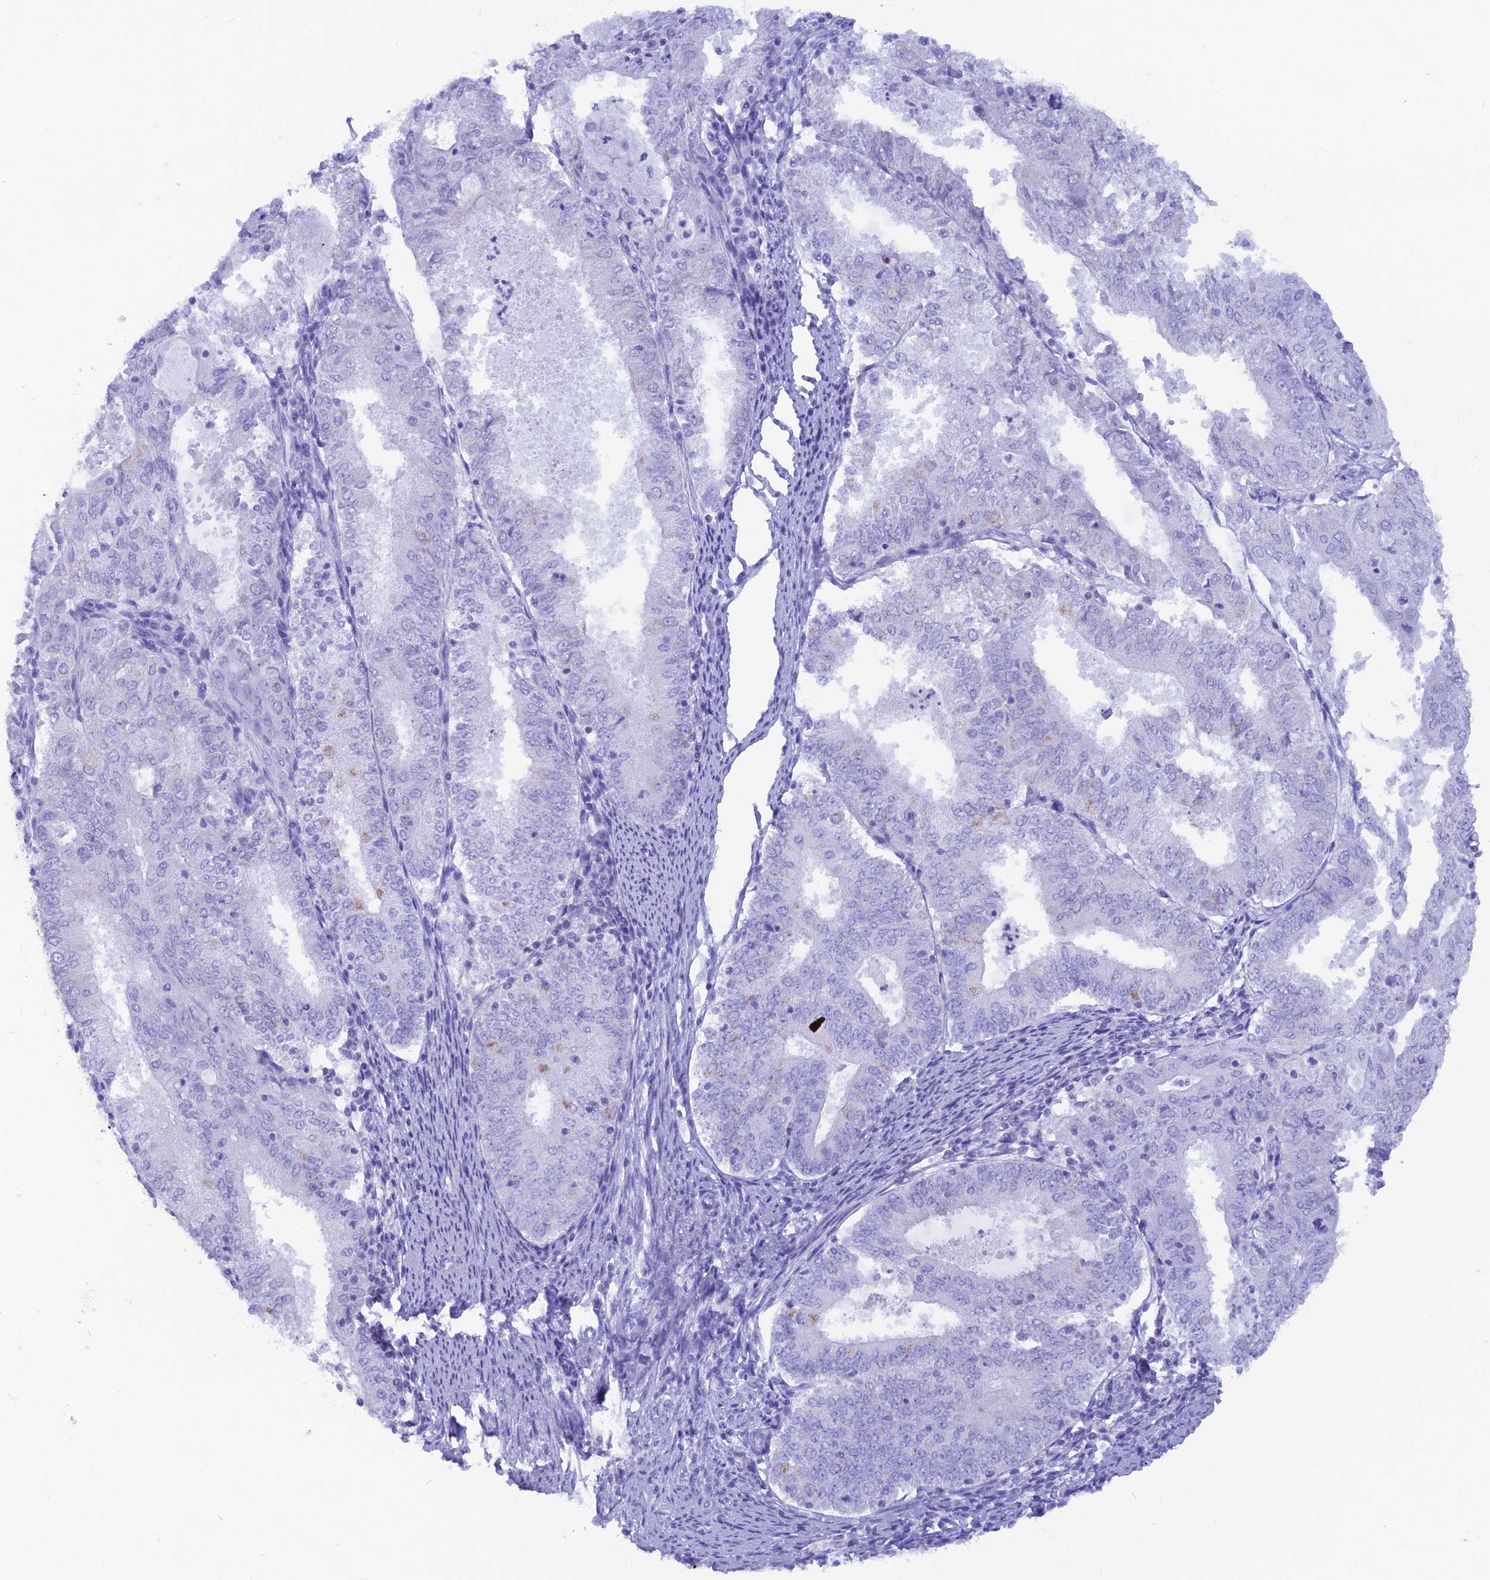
{"staining": {"intensity": "negative", "quantity": "none", "location": "none"}, "tissue": "endometrial cancer", "cell_type": "Tumor cells", "image_type": "cancer", "snomed": [{"axis": "morphology", "description": "Adenocarcinoma, NOS"}, {"axis": "topography", "description": "Endometrium"}], "caption": "A micrograph of endometrial cancer (adenocarcinoma) stained for a protein displays no brown staining in tumor cells.", "gene": "GLYATL1", "patient": {"sex": "female", "age": 57}}